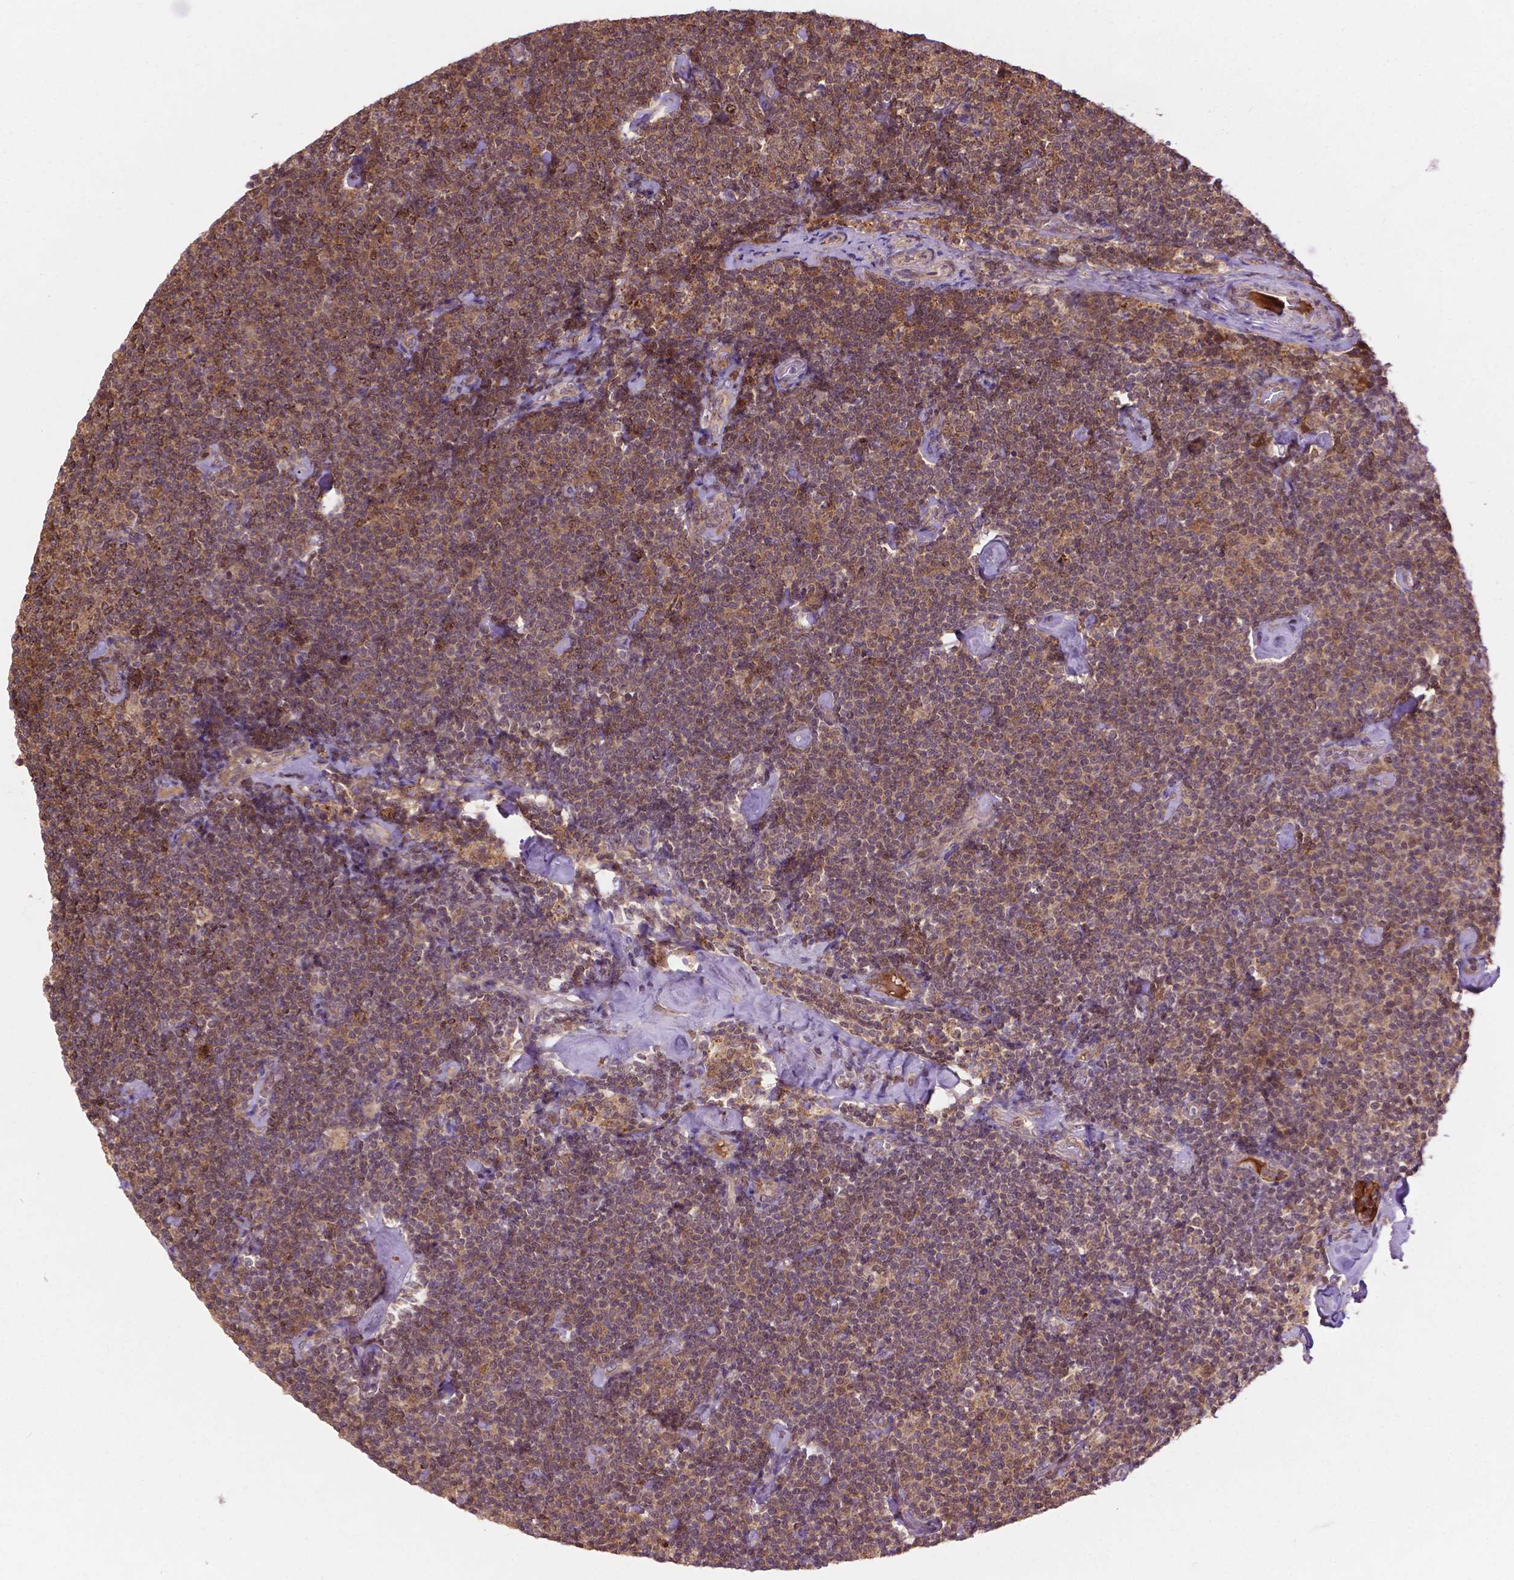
{"staining": {"intensity": "moderate", "quantity": ">75%", "location": "cytoplasmic/membranous"}, "tissue": "lymphoma", "cell_type": "Tumor cells", "image_type": "cancer", "snomed": [{"axis": "morphology", "description": "Malignant lymphoma, non-Hodgkin's type, Low grade"}, {"axis": "topography", "description": "Lymph node"}], "caption": "High-magnification brightfield microscopy of lymphoma stained with DAB (3,3'-diaminobenzidine) (brown) and counterstained with hematoxylin (blue). tumor cells exhibit moderate cytoplasmic/membranous staining is identified in about>75% of cells.", "gene": "CHMP4A", "patient": {"sex": "male", "age": 81}}